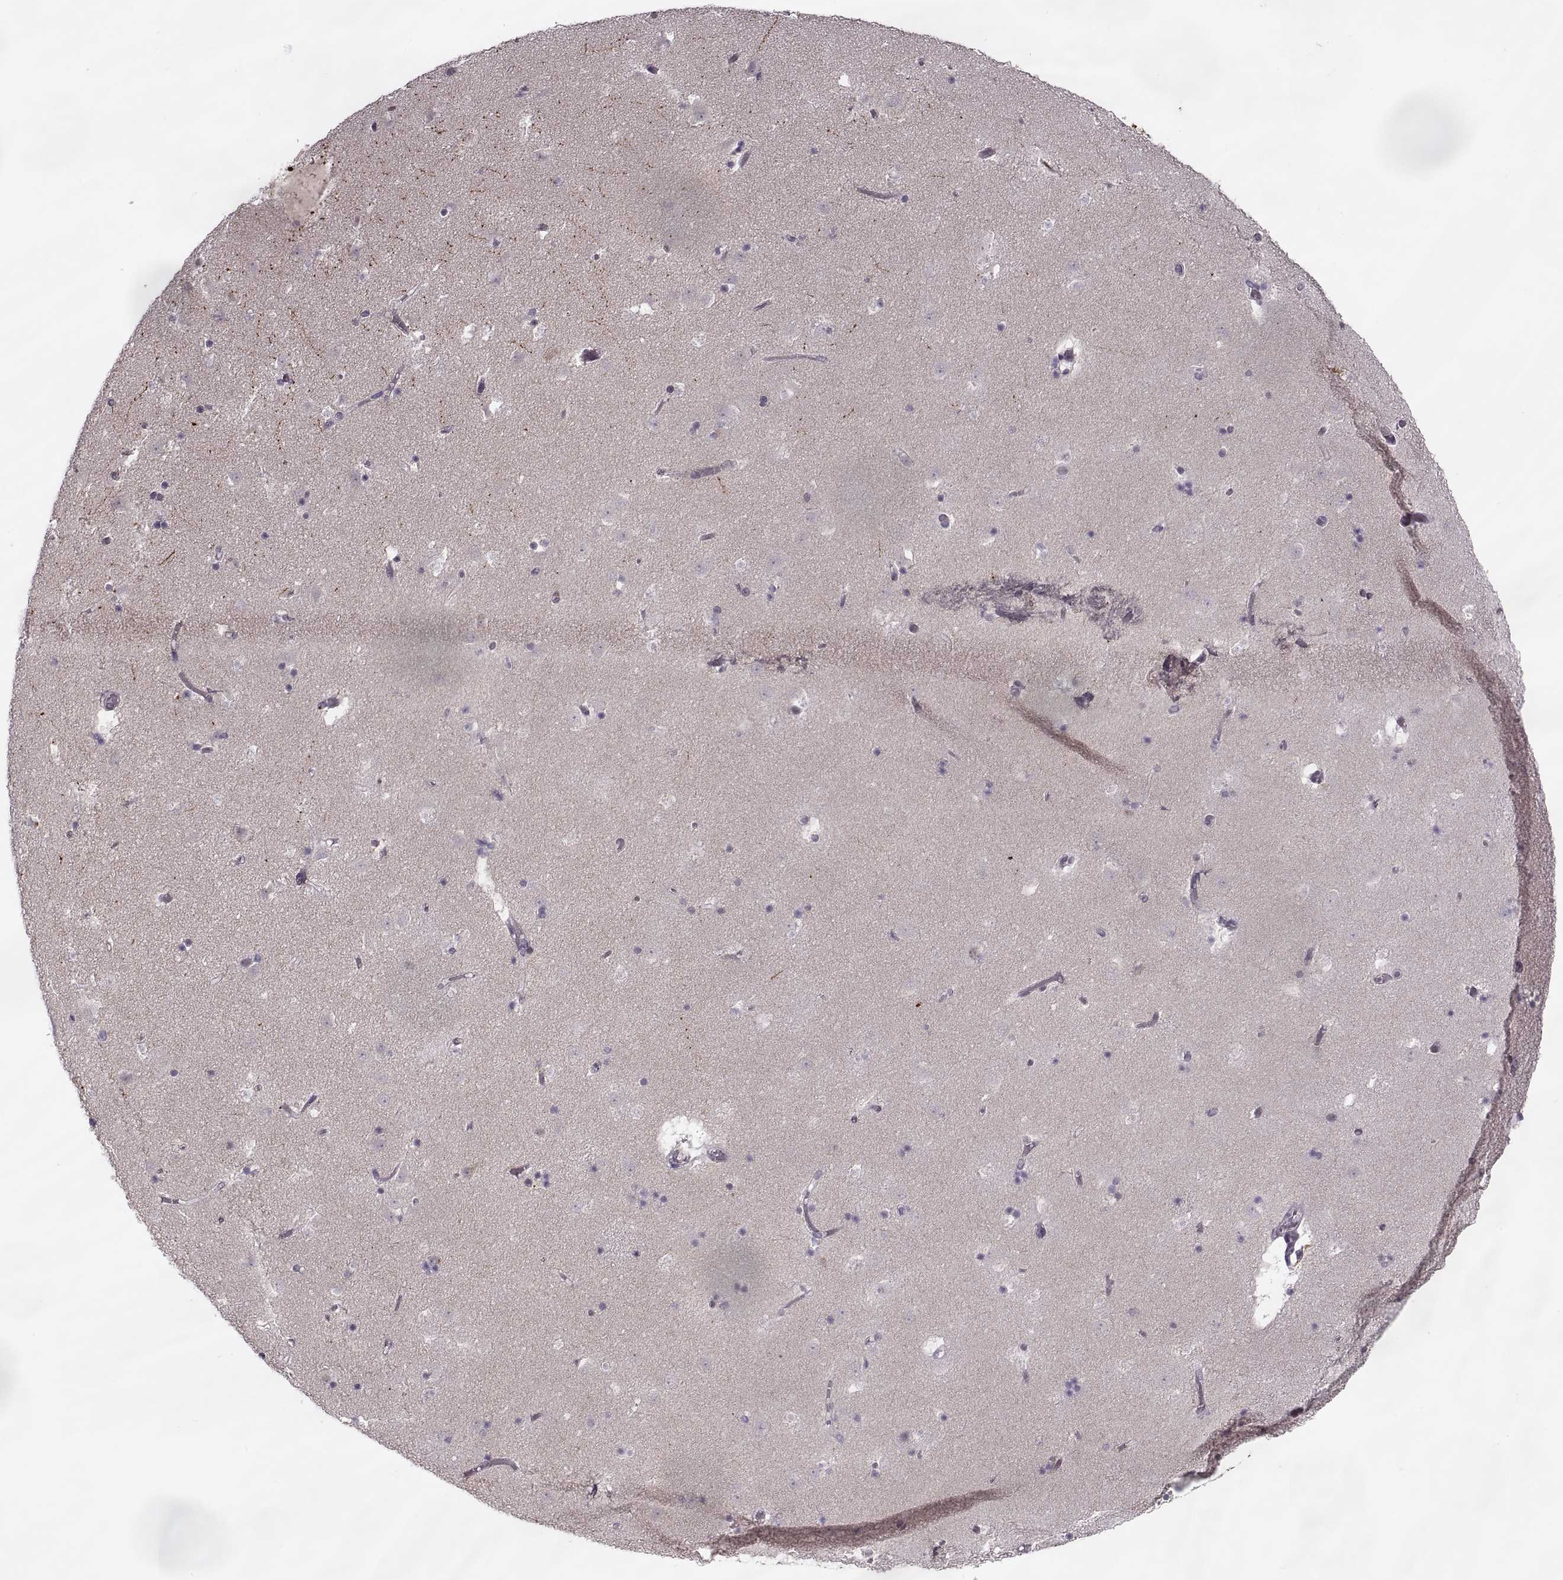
{"staining": {"intensity": "negative", "quantity": "none", "location": "none"}, "tissue": "caudate", "cell_type": "Glial cells", "image_type": "normal", "snomed": [{"axis": "morphology", "description": "Normal tissue, NOS"}, {"axis": "topography", "description": "Lateral ventricle wall"}], "caption": "This image is of normal caudate stained with immunohistochemistry to label a protein in brown with the nuclei are counter-stained blue. There is no expression in glial cells.", "gene": "LUZP2", "patient": {"sex": "female", "age": 42}}